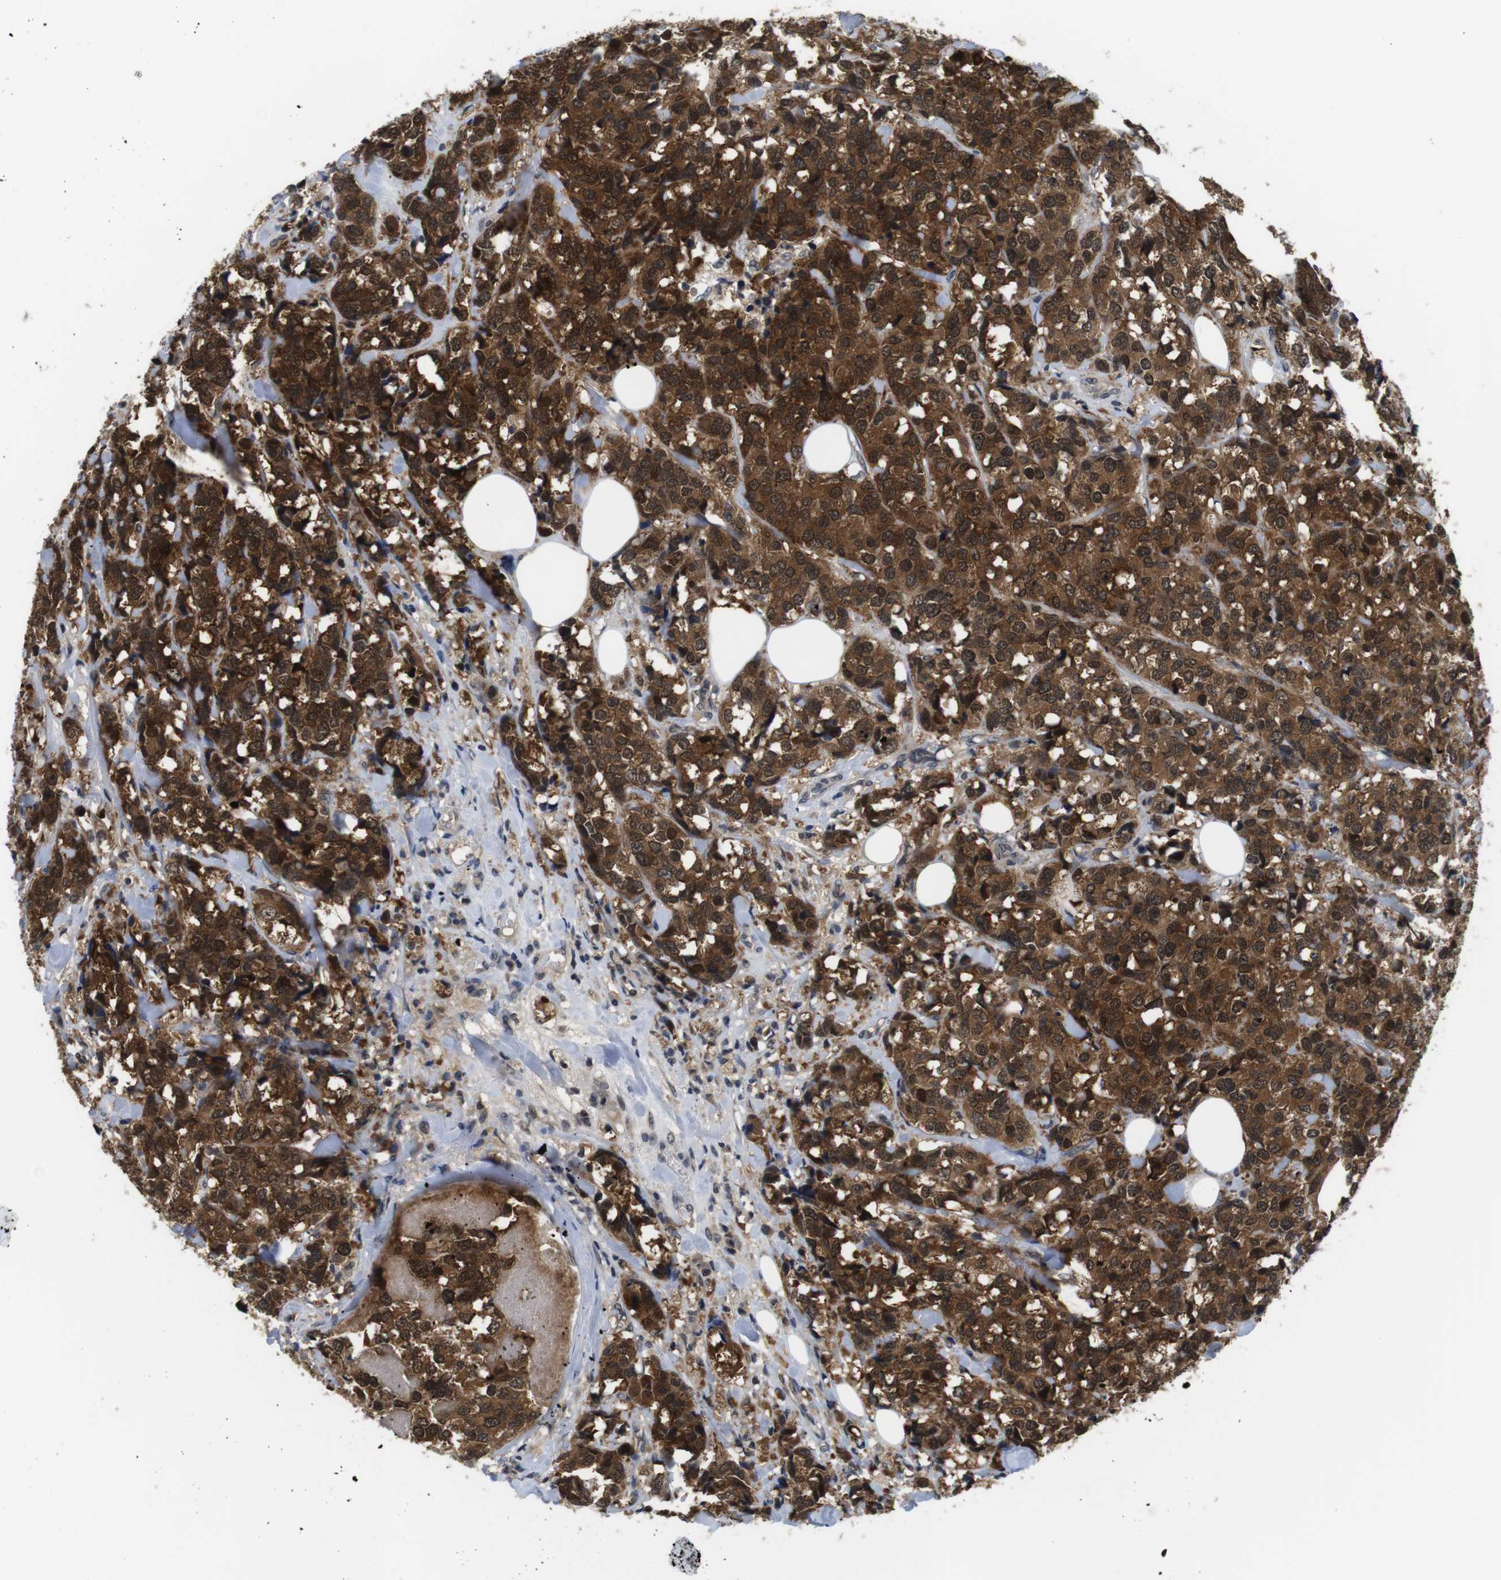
{"staining": {"intensity": "strong", "quantity": ">75%", "location": "cytoplasmic/membranous,nuclear"}, "tissue": "breast cancer", "cell_type": "Tumor cells", "image_type": "cancer", "snomed": [{"axis": "morphology", "description": "Lobular carcinoma"}, {"axis": "topography", "description": "Breast"}], "caption": "Human breast lobular carcinoma stained with a protein marker reveals strong staining in tumor cells.", "gene": "FADD", "patient": {"sex": "female", "age": 59}}